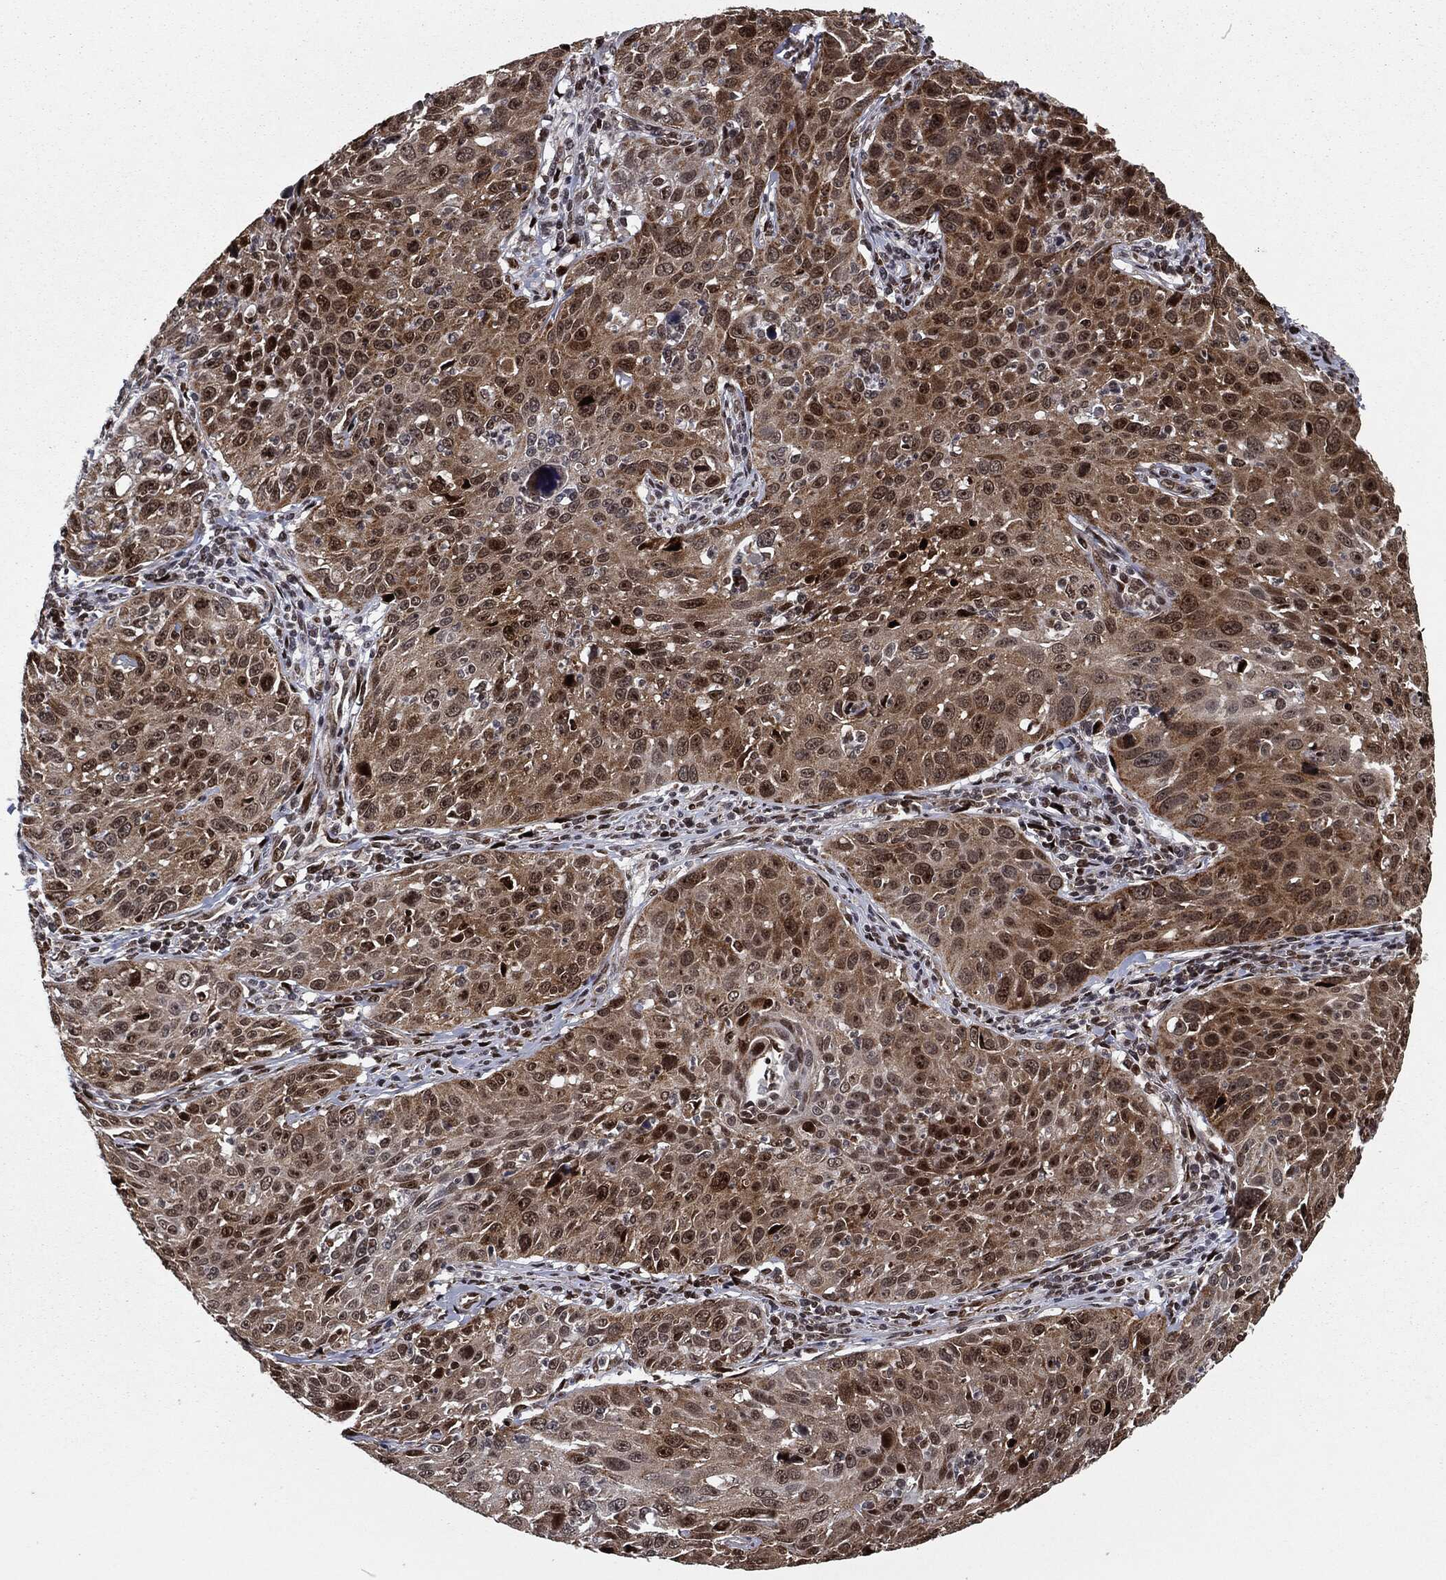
{"staining": {"intensity": "moderate", "quantity": "25%-75%", "location": "cytoplasmic/membranous,nuclear"}, "tissue": "cervical cancer", "cell_type": "Tumor cells", "image_type": "cancer", "snomed": [{"axis": "morphology", "description": "Squamous cell carcinoma, NOS"}, {"axis": "topography", "description": "Cervix"}], "caption": "Human squamous cell carcinoma (cervical) stained with a protein marker displays moderate staining in tumor cells.", "gene": "CHCHD2", "patient": {"sex": "female", "age": 26}}